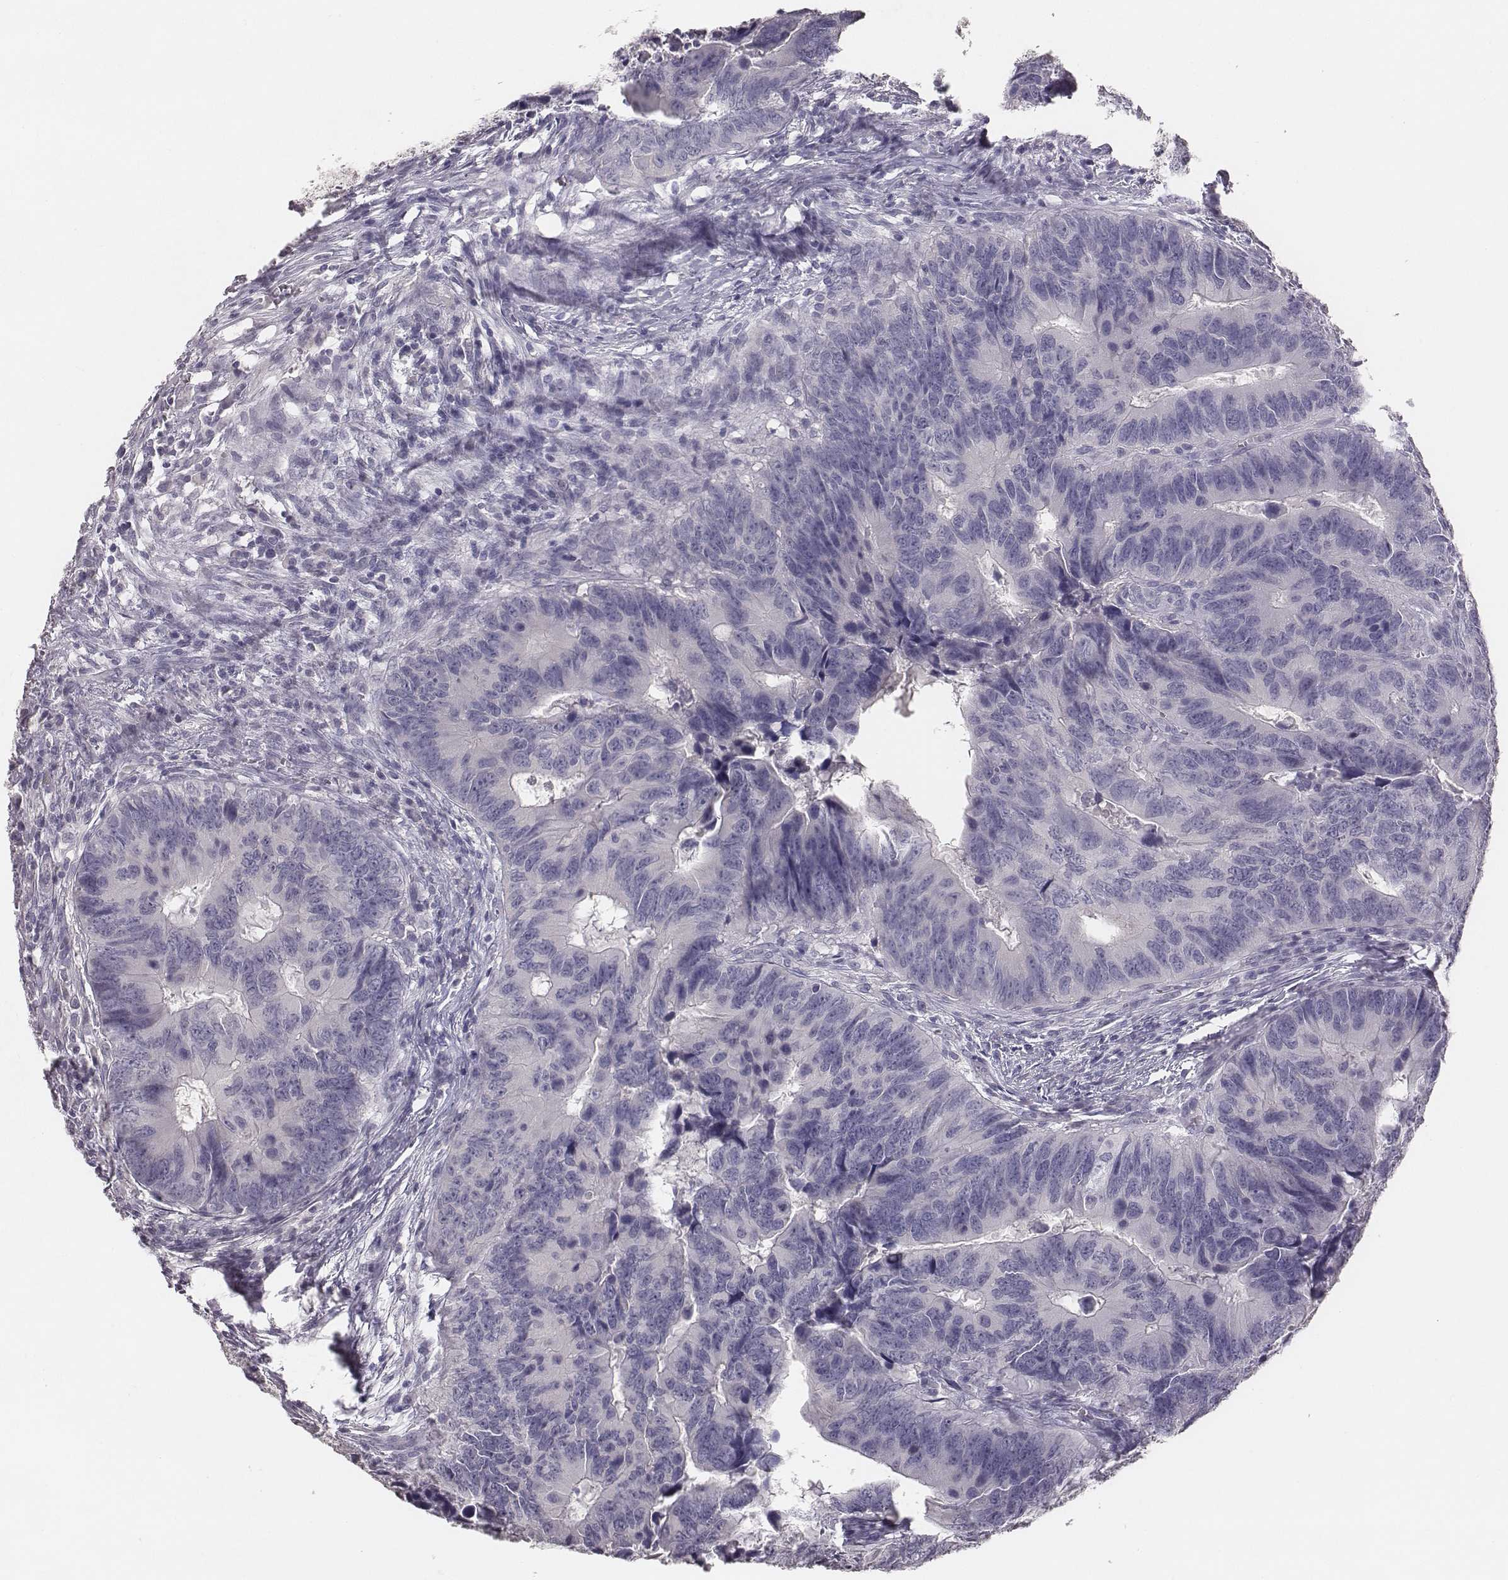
{"staining": {"intensity": "negative", "quantity": "none", "location": "none"}, "tissue": "colorectal cancer", "cell_type": "Tumor cells", "image_type": "cancer", "snomed": [{"axis": "morphology", "description": "Adenocarcinoma, NOS"}, {"axis": "topography", "description": "Colon"}], "caption": "Tumor cells show no significant staining in colorectal adenocarcinoma.", "gene": "MYH6", "patient": {"sex": "female", "age": 82}}